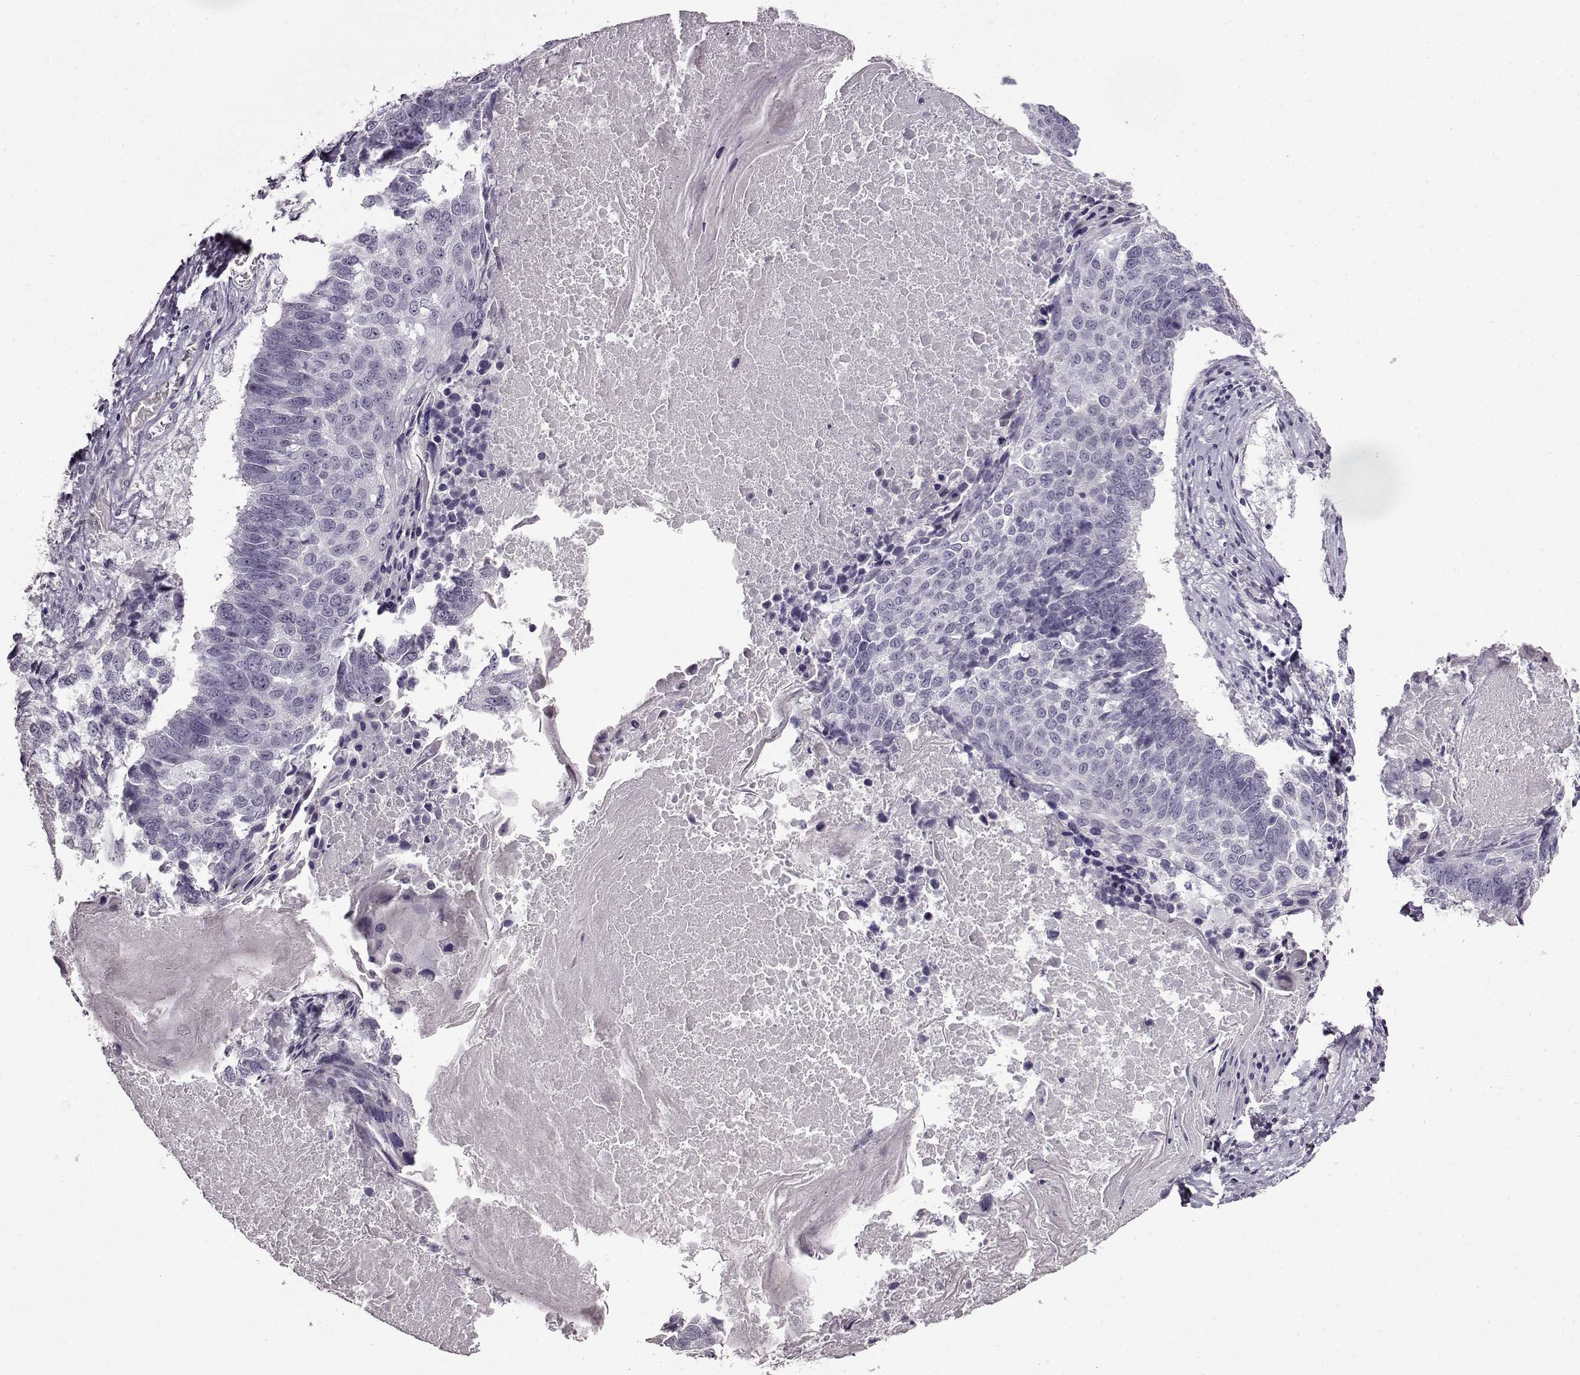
{"staining": {"intensity": "negative", "quantity": "none", "location": "none"}, "tissue": "lung cancer", "cell_type": "Tumor cells", "image_type": "cancer", "snomed": [{"axis": "morphology", "description": "Squamous cell carcinoma, NOS"}, {"axis": "topography", "description": "Lung"}], "caption": "Protein analysis of lung cancer (squamous cell carcinoma) displays no significant positivity in tumor cells.", "gene": "FSHB", "patient": {"sex": "male", "age": 73}}